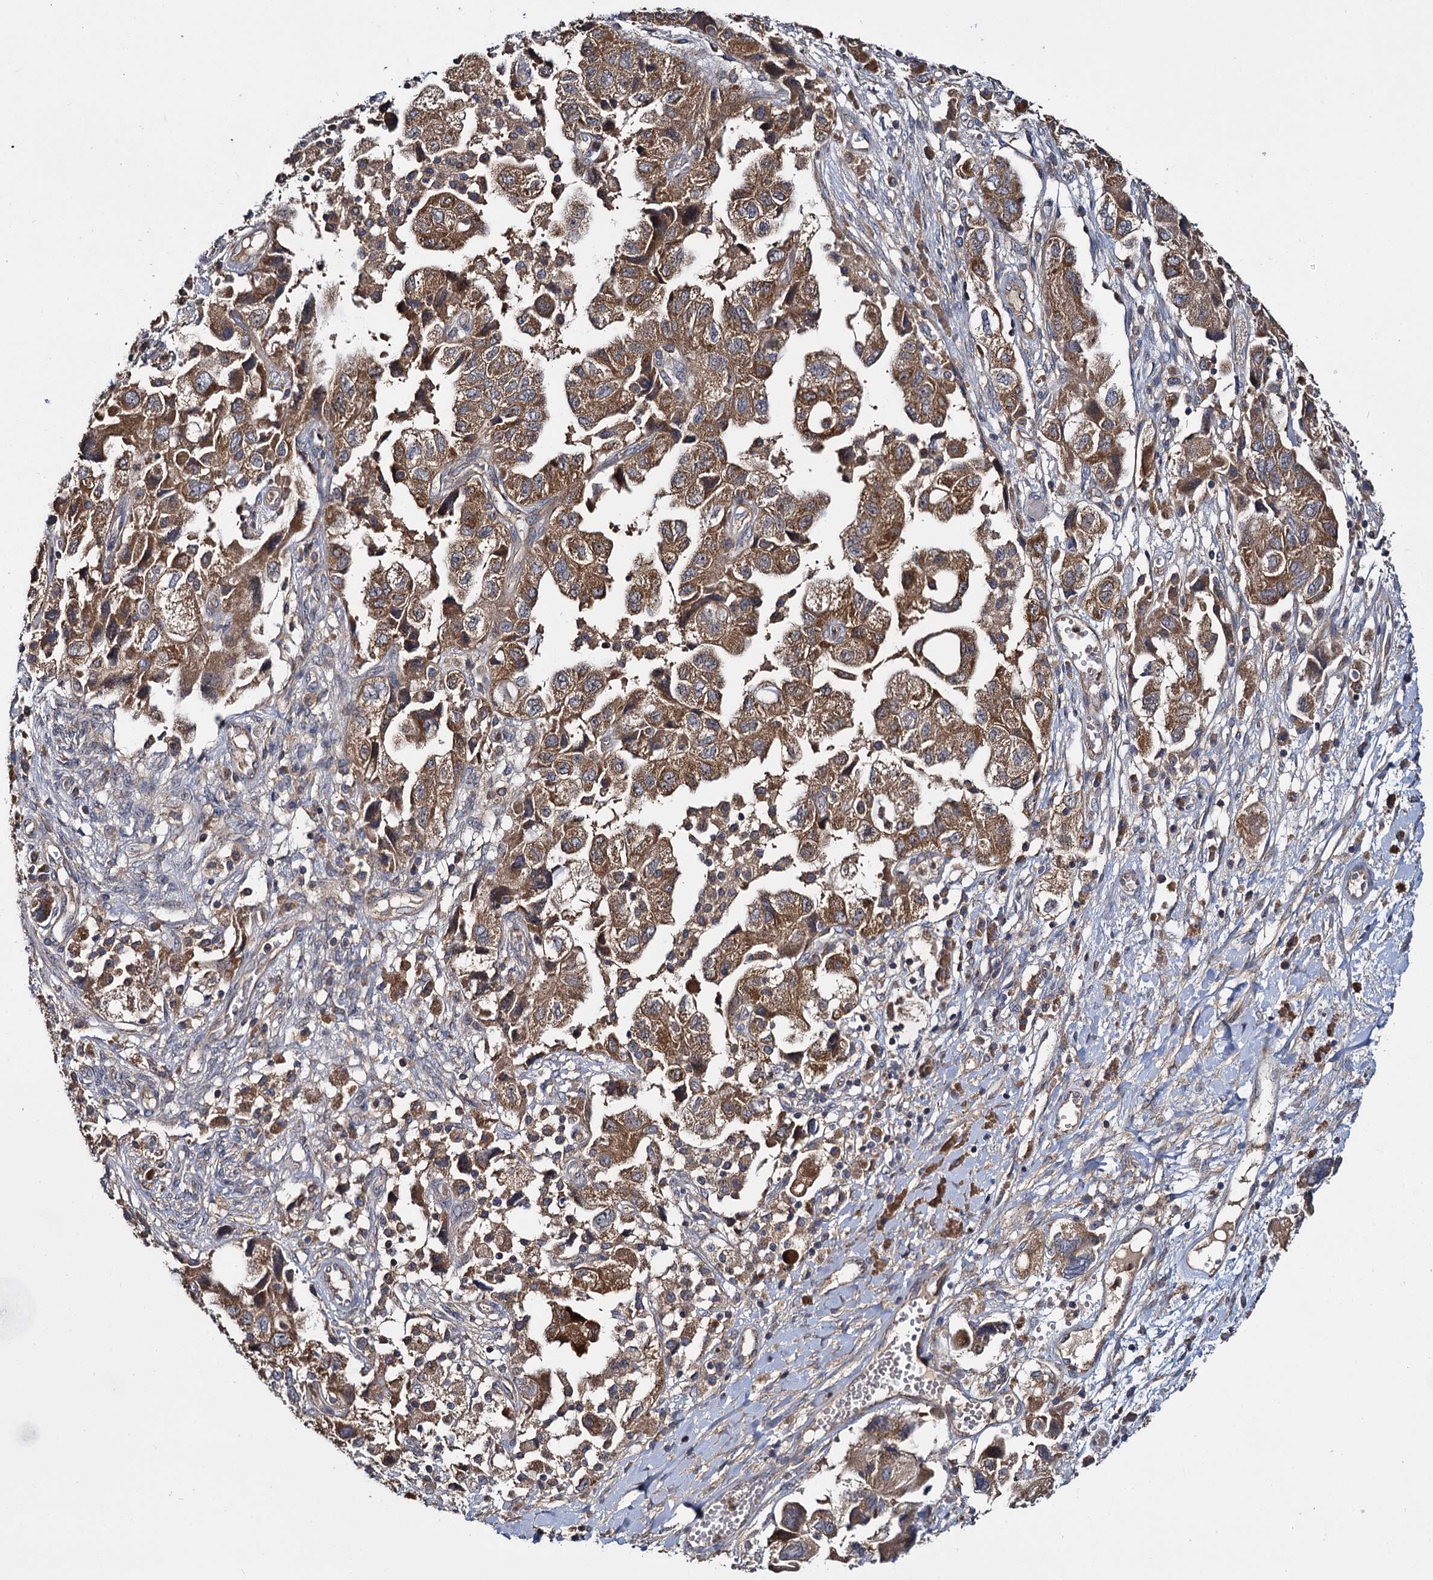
{"staining": {"intensity": "moderate", "quantity": ">75%", "location": "cytoplasmic/membranous"}, "tissue": "ovarian cancer", "cell_type": "Tumor cells", "image_type": "cancer", "snomed": [{"axis": "morphology", "description": "Carcinoma, NOS"}, {"axis": "morphology", "description": "Cystadenocarcinoma, serous, NOS"}, {"axis": "topography", "description": "Ovary"}], "caption": "Immunohistochemical staining of human ovarian cancer (carcinoma) shows medium levels of moderate cytoplasmic/membranous protein staining in about >75% of tumor cells.", "gene": "CEP192", "patient": {"sex": "female", "age": 69}}